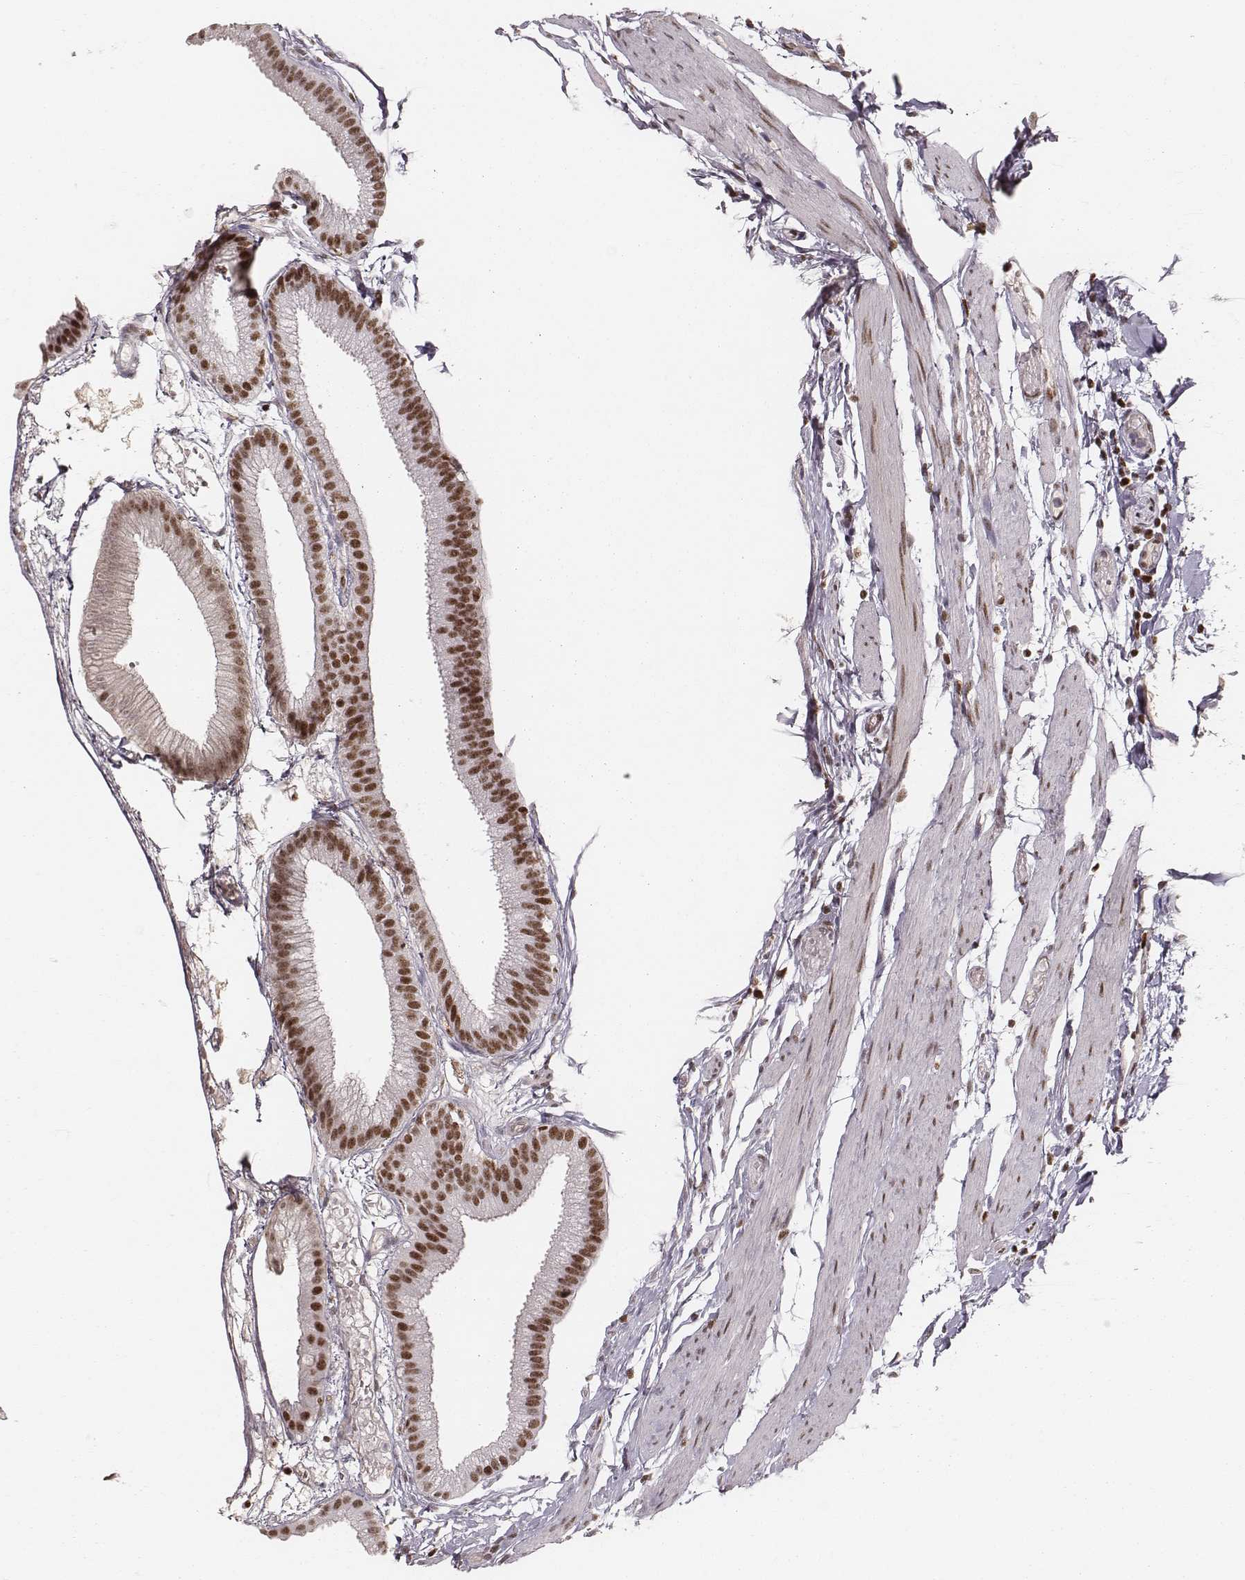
{"staining": {"intensity": "moderate", "quantity": ">75%", "location": "nuclear"}, "tissue": "gallbladder", "cell_type": "Glandular cells", "image_type": "normal", "snomed": [{"axis": "morphology", "description": "Normal tissue, NOS"}, {"axis": "topography", "description": "Gallbladder"}], "caption": "This micrograph exhibits benign gallbladder stained with immunohistochemistry to label a protein in brown. The nuclear of glandular cells show moderate positivity for the protein. Nuclei are counter-stained blue.", "gene": "PARP1", "patient": {"sex": "female", "age": 45}}